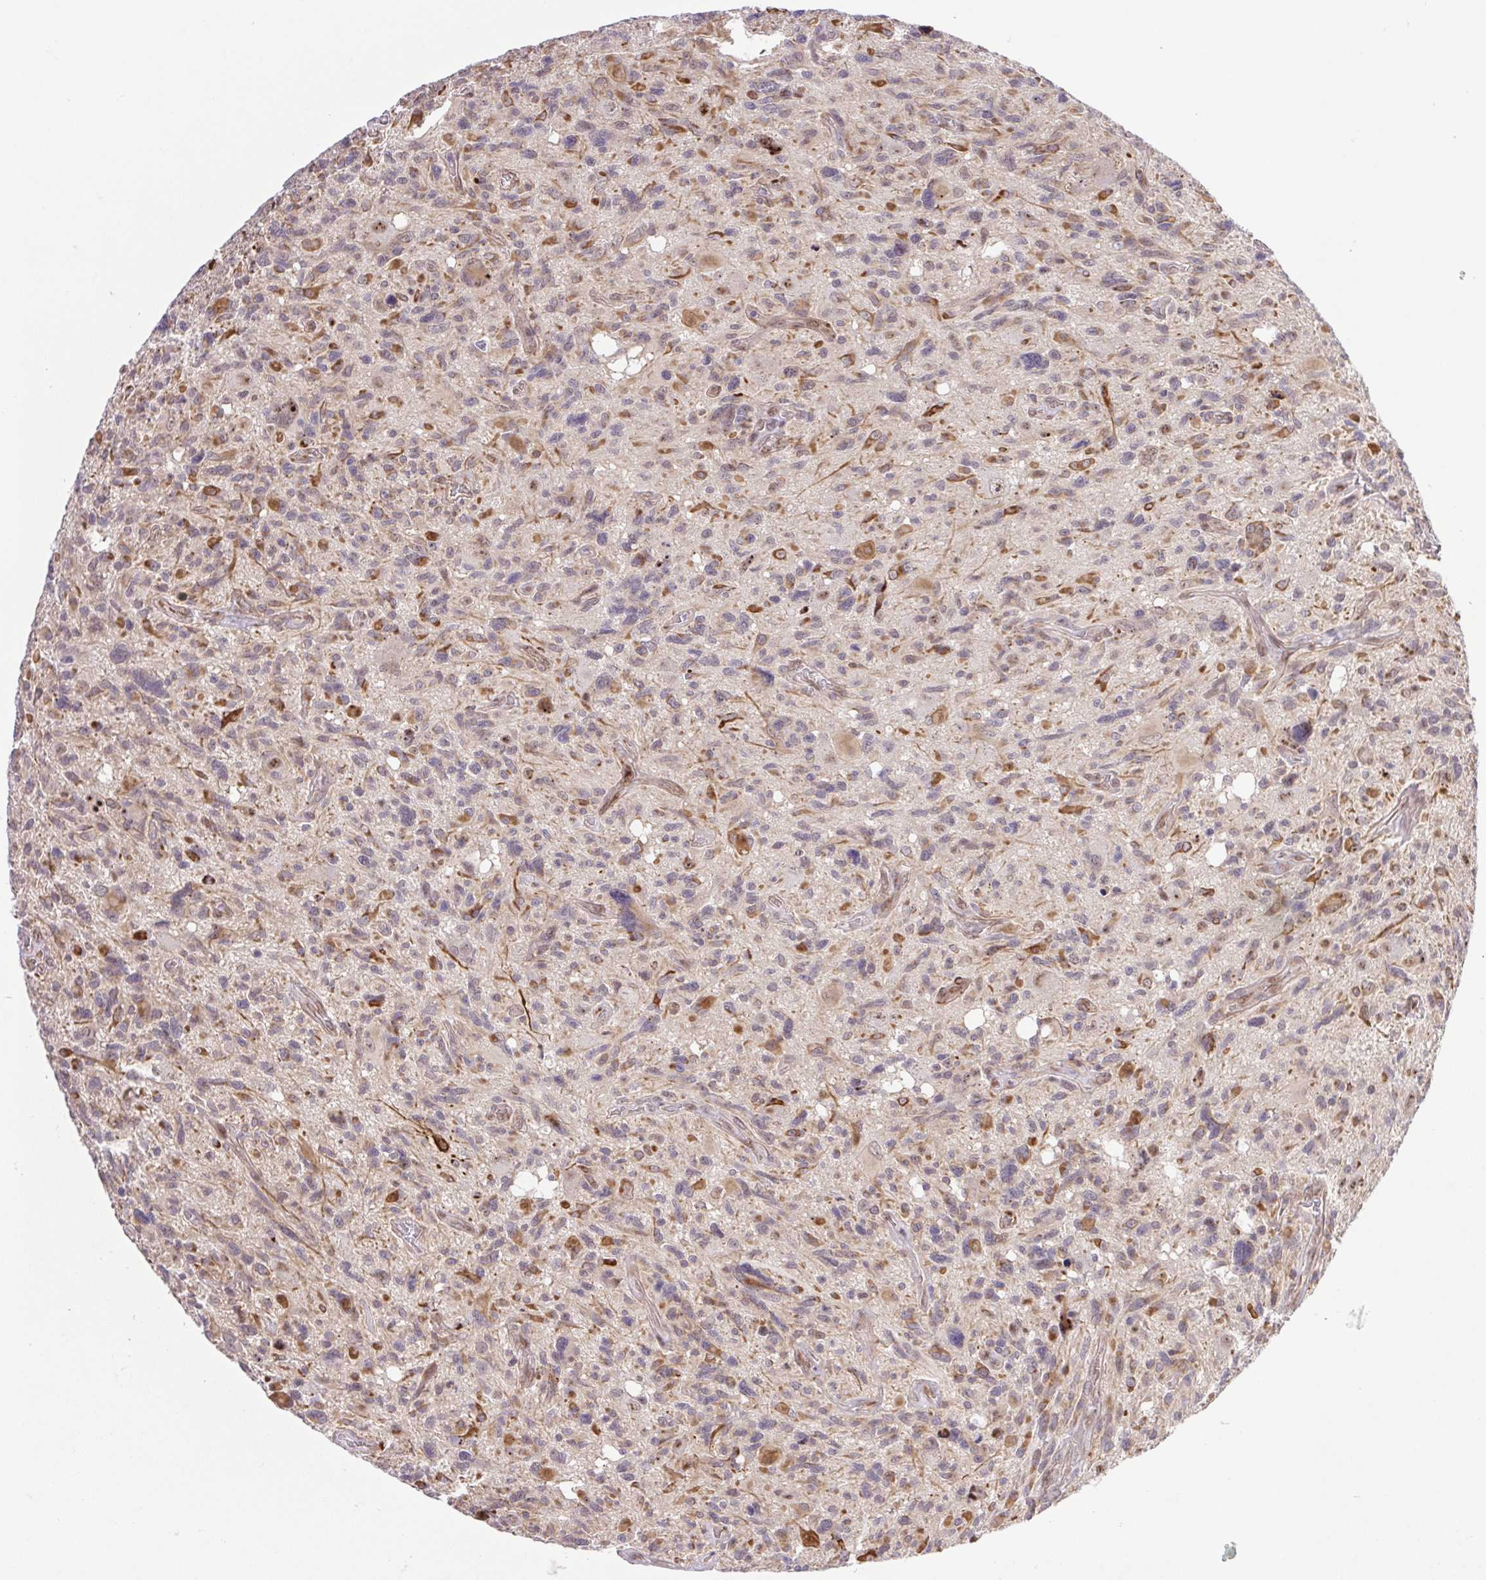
{"staining": {"intensity": "weak", "quantity": "<25%", "location": "cytoplasmic/membranous,nuclear"}, "tissue": "glioma", "cell_type": "Tumor cells", "image_type": "cancer", "snomed": [{"axis": "morphology", "description": "Glioma, malignant, High grade"}, {"axis": "topography", "description": "Brain"}], "caption": "Tumor cells are negative for protein expression in human glioma.", "gene": "ERG", "patient": {"sex": "male", "age": 49}}